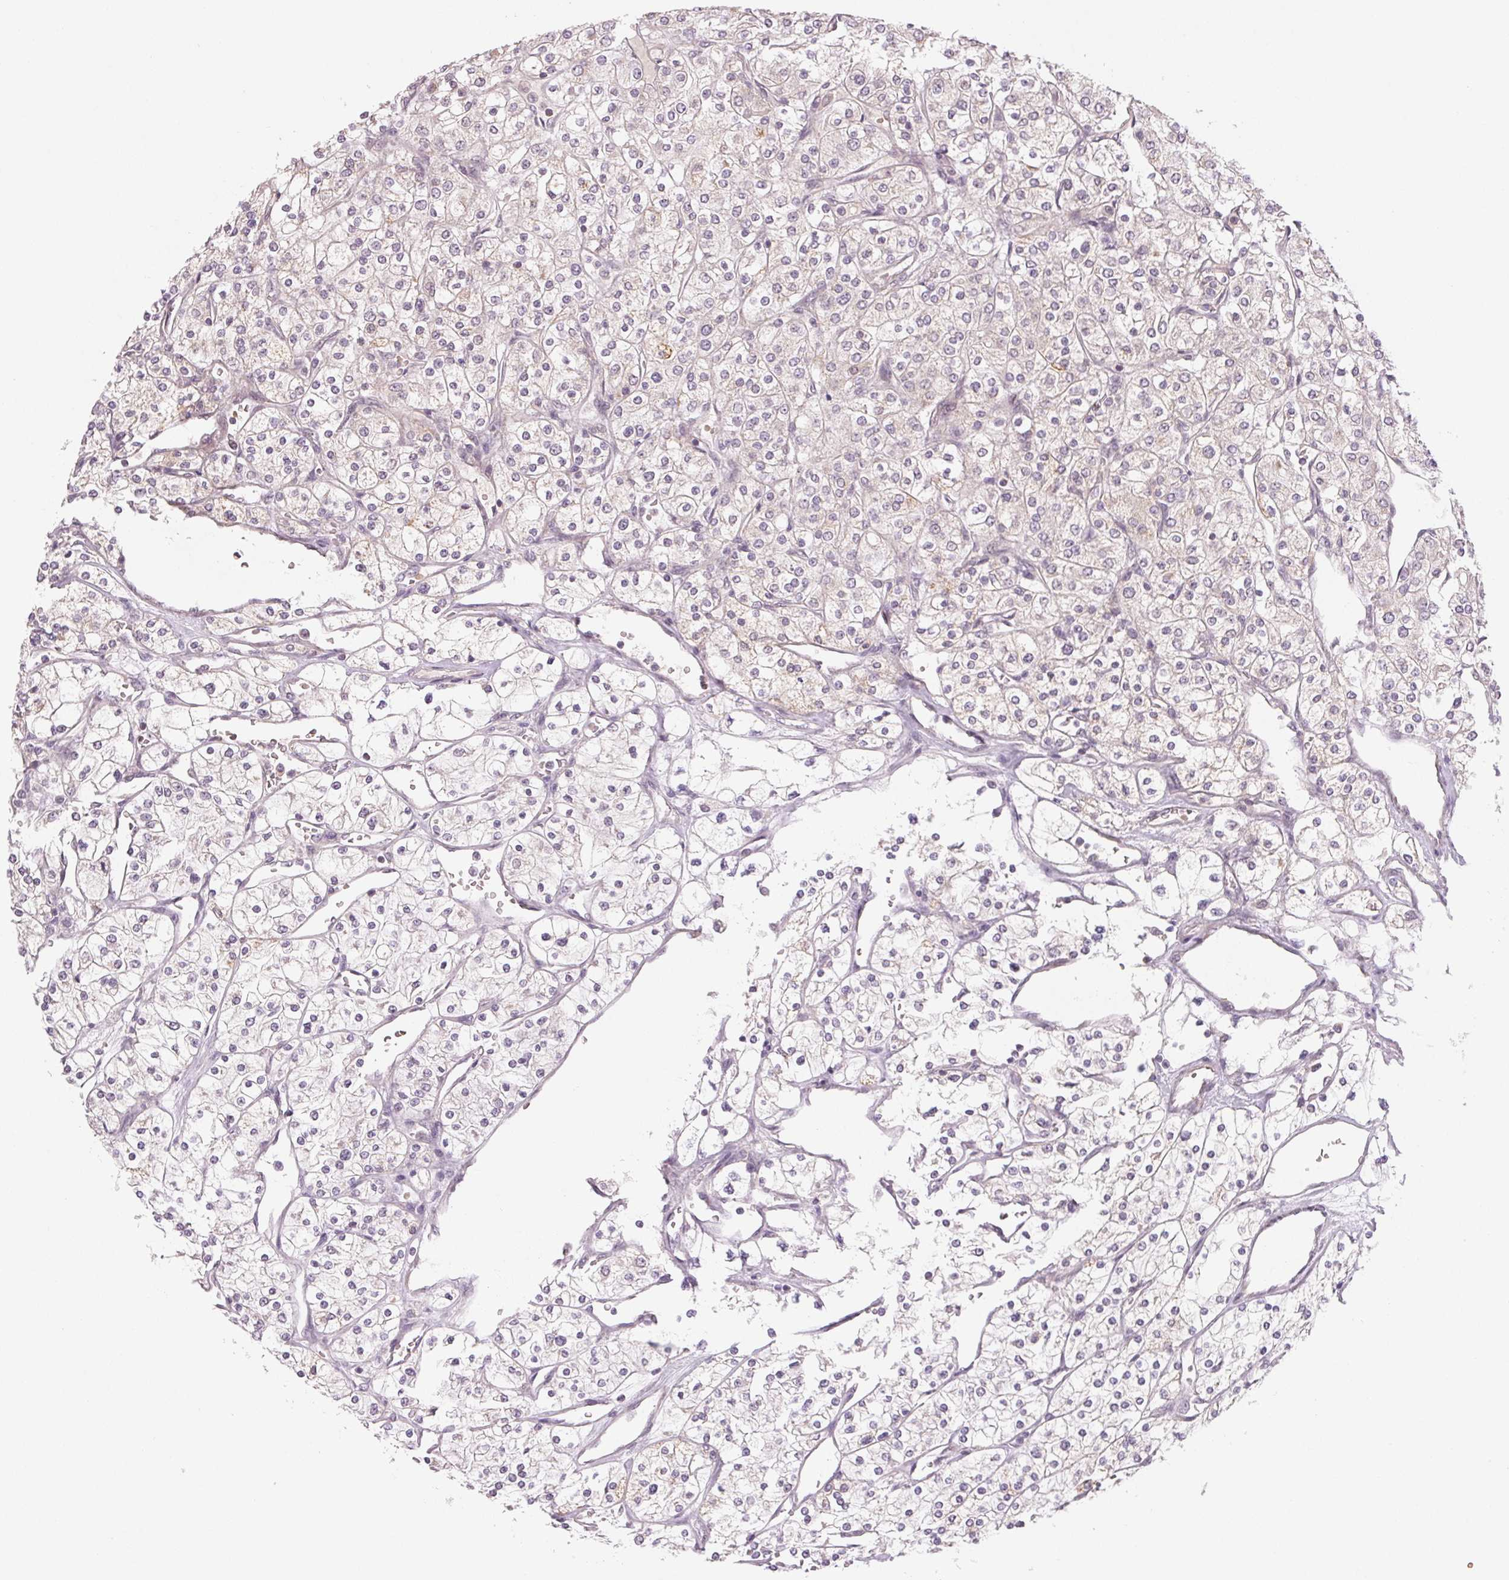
{"staining": {"intensity": "negative", "quantity": "none", "location": "none"}, "tissue": "renal cancer", "cell_type": "Tumor cells", "image_type": "cancer", "snomed": [{"axis": "morphology", "description": "Adenocarcinoma, NOS"}, {"axis": "topography", "description": "Kidney"}], "caption": "A high-resolution histopathology image shows immunohistochemistry (IHC) staining of renal cancer (adenocarcinoma), which demonstrates no significant expression in tumor cells.", "gene": "HINT2", "patient": {"sex": "male", "age": 80}}